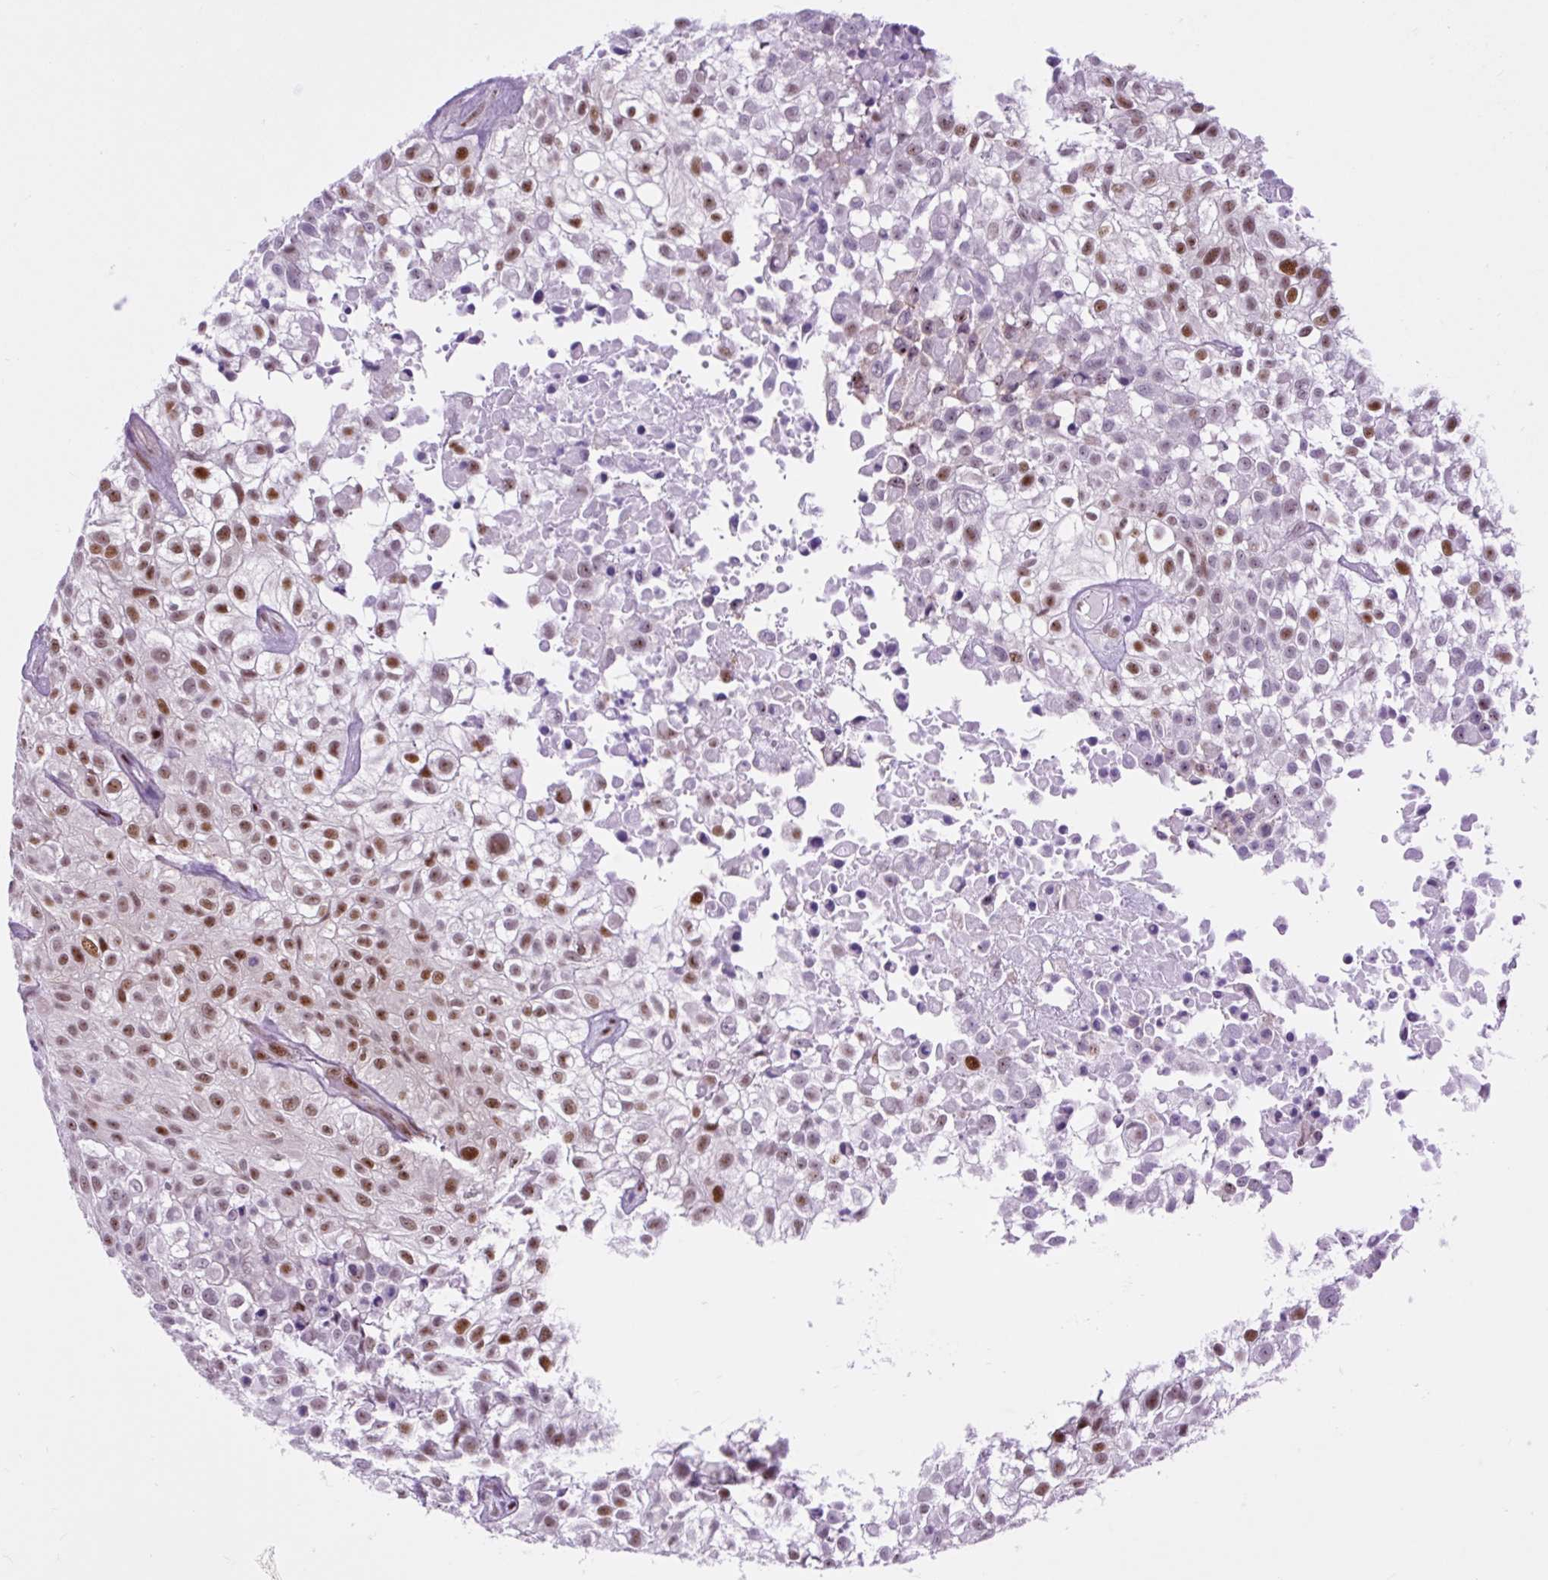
{"staining": {"intensity": "strong", "quantity": ">75%", "location": "nuclear"}, "tissue": "urothelial cancer", "cell_type": "Tumor cells", "image_type": "cancer", "snomed": [{"axis": "morphology", "description": "Urothelial carcinoma, High grade"}, {"axis": "topography", "description": "Urinary bladder"}], "caption": "Immunohistochemical staining of human urothelial cancer displays high levels of strong nuclear positivity in about >75% of tumor cells.", "gene": "CLK2", "patient": {"sex": "male", "age": 56}}